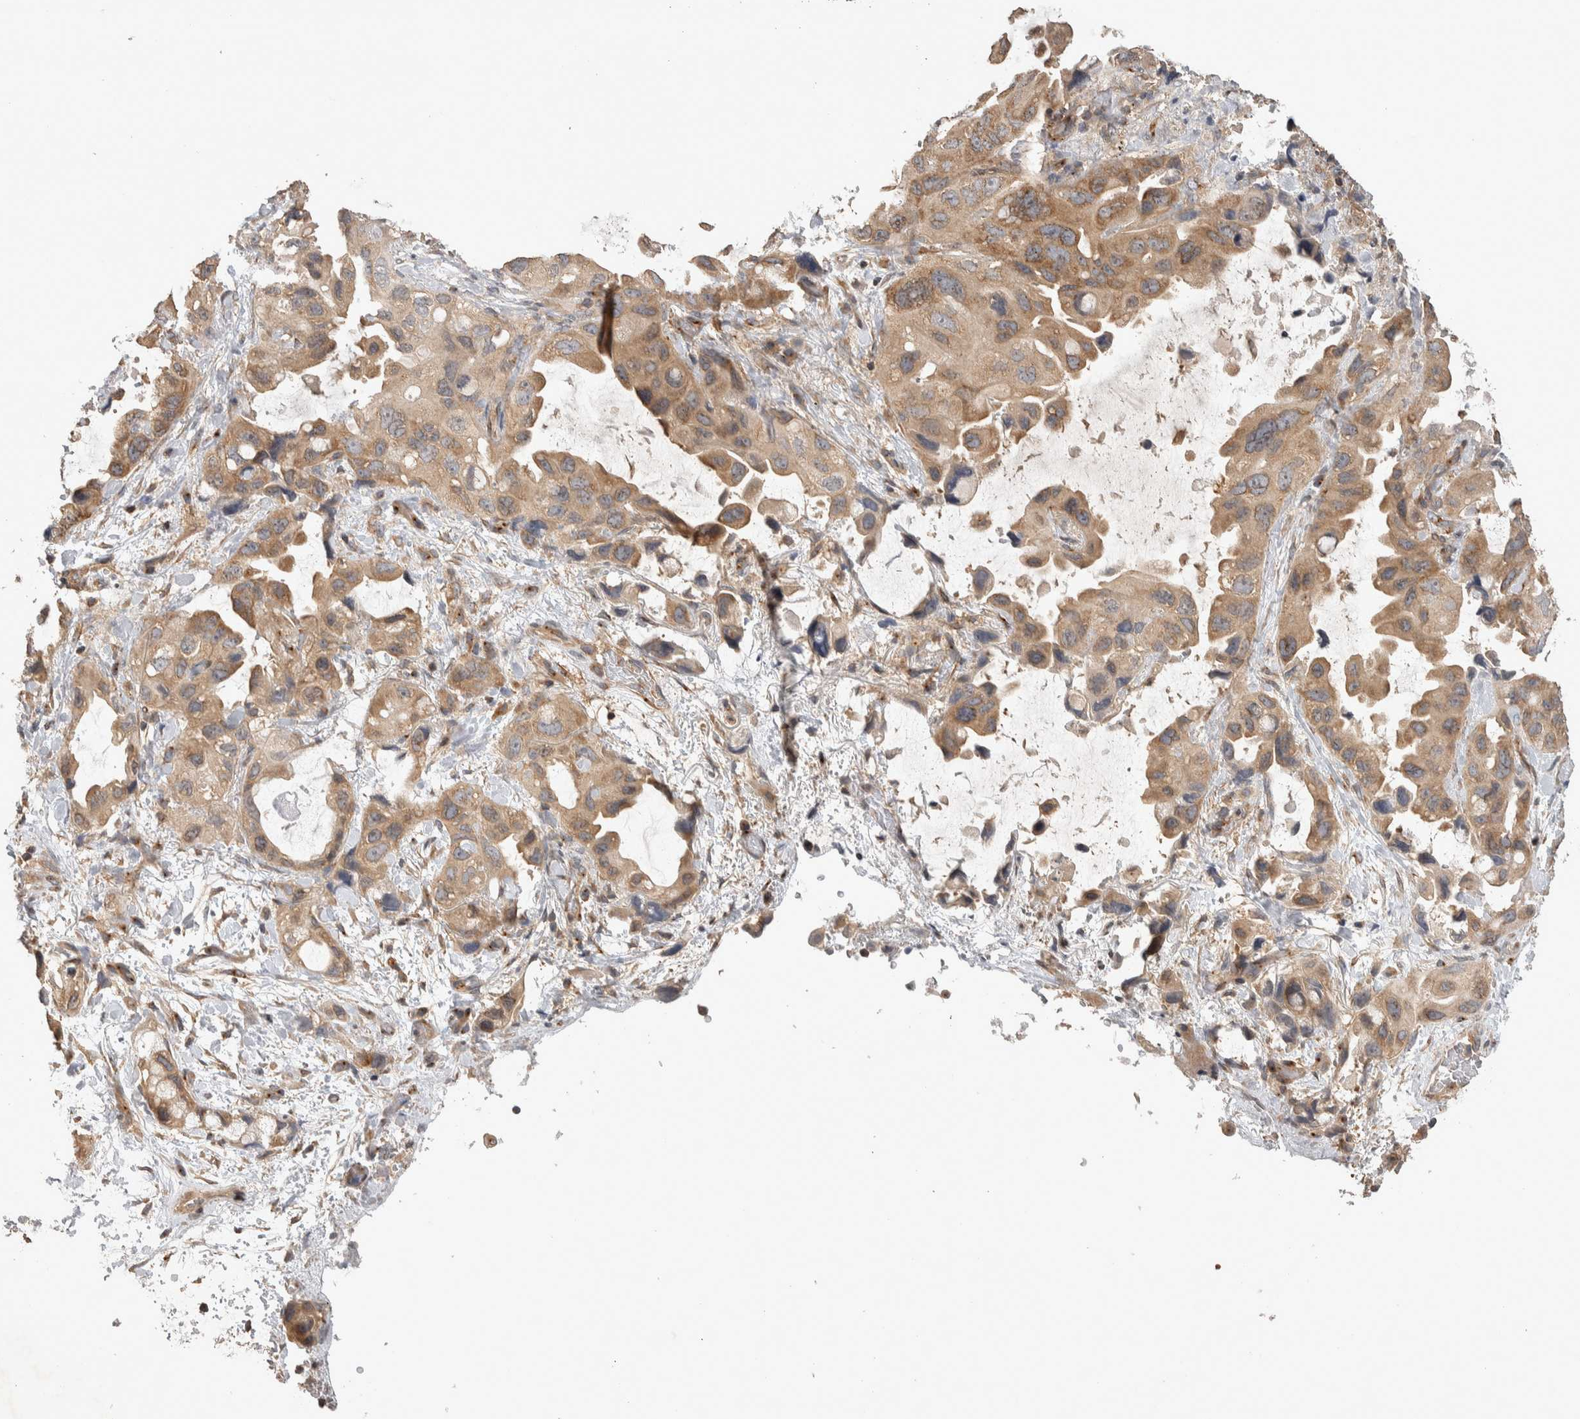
{"staining": {"intensity": "moderate", "quantity": ">75%", "location": "cytoplasmic/membranous"}, "tissue": "lung cancer", "cell_type": "Tumor cells", "image_type": "cancer", "snomed": [{"axis": "morphology", "description": "Squamous cell carcinoma, NOS"}, {"axis": "topography", "description": "Lung"}], "caption": "Tumor cells display medium levels of moderate cytoplasmic/membranous staining in approximately >75% of cells in human lung squamous cell carcinoma. (IHC, brightfield microscopy, high magnification).", "gene": "IFRD1", "patient": {"sex": "female", "age": 73}}